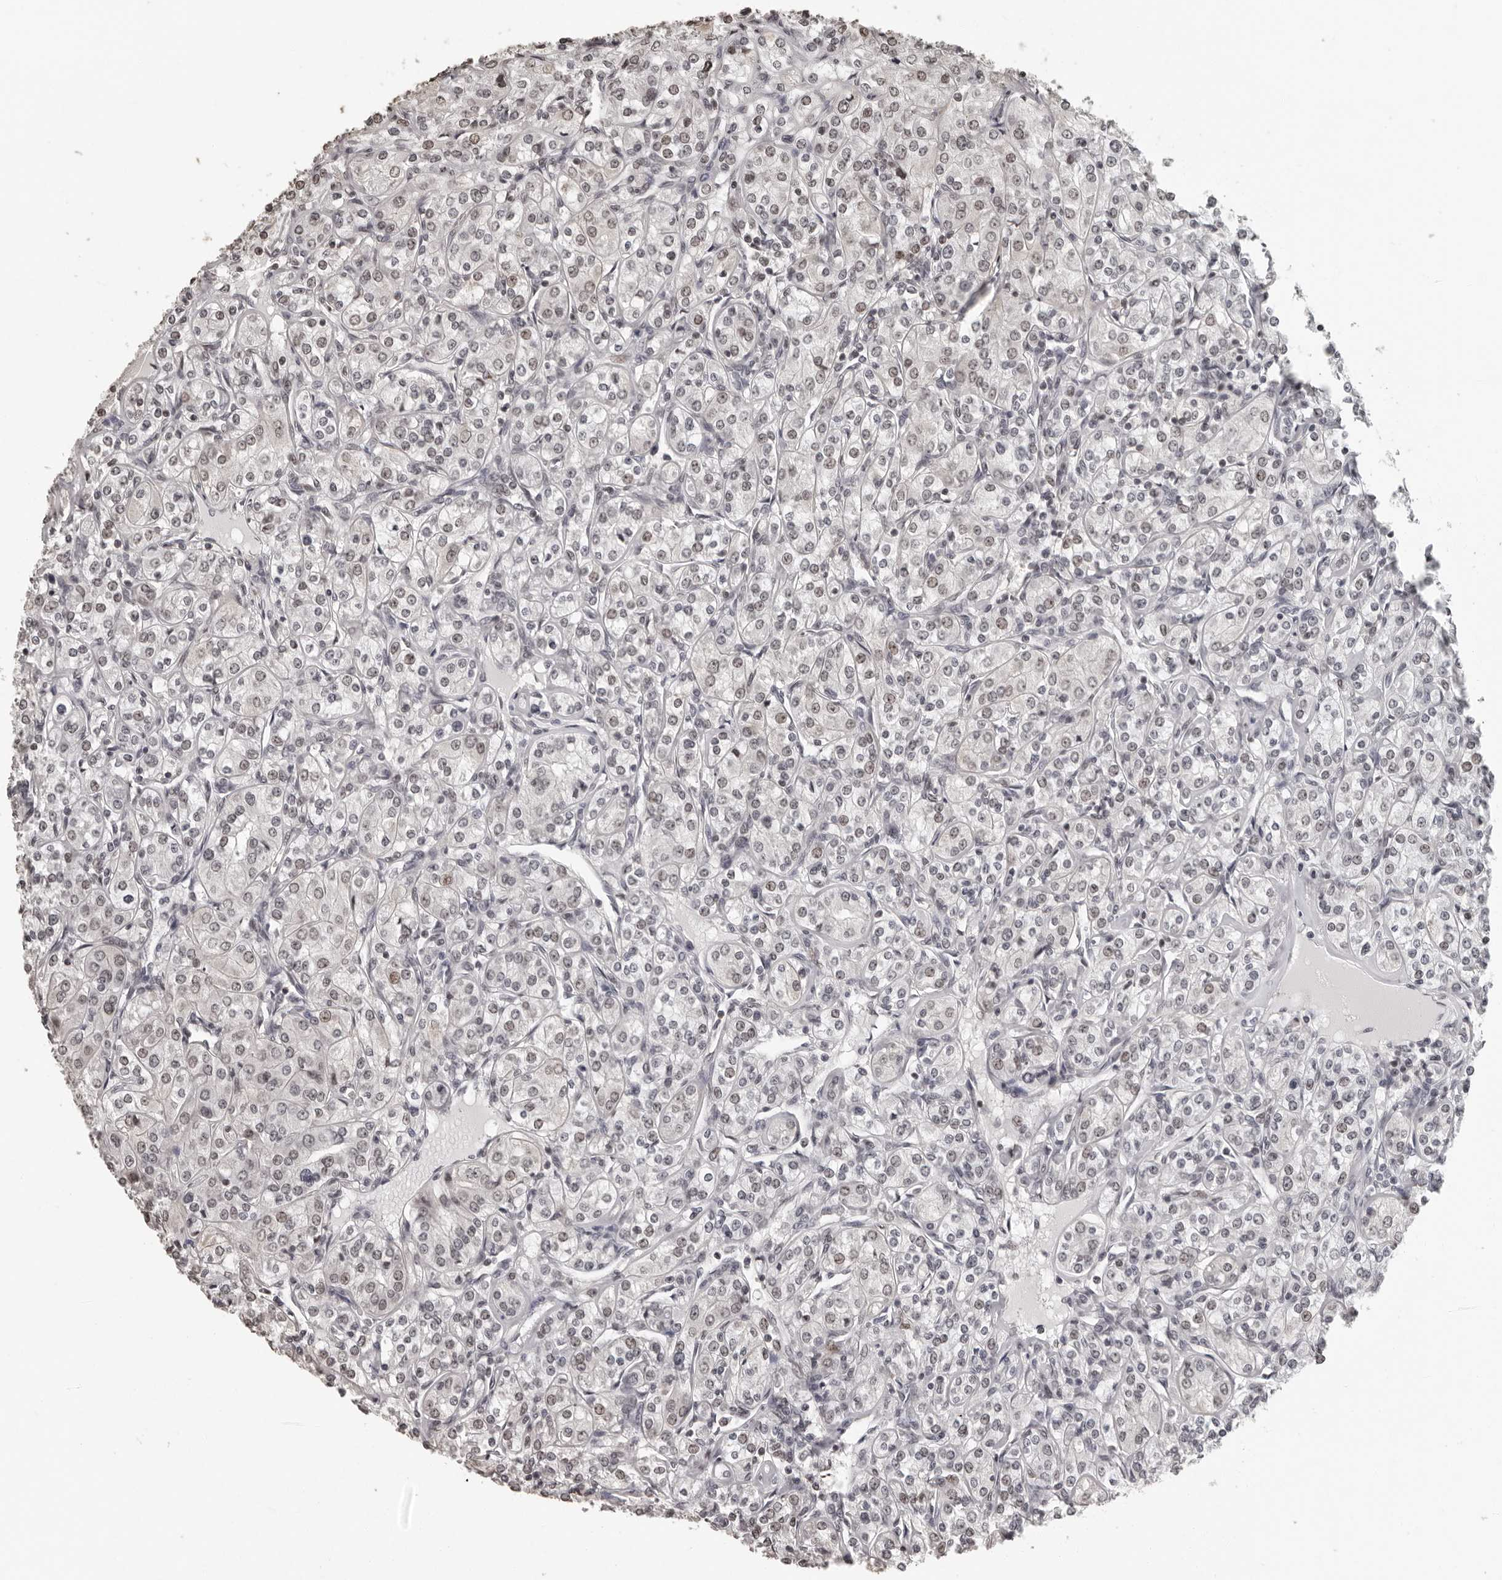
{"staining": {"intensity": "weak", "quantity": "<25%", "location": "nuclear"}, "tissue": "renal cancer", "cell_type": "Tumor cells", "image_type": "cancer", "snomed": [{"axis": "morphology", "description": "Adenocarcinoma, NOS"}, {"axis": "topography", "description": "Kidney"}], "caption": "Immunohistochemistry of renal cancer (adenocarcinoma) reveals no expression in tumor cells.", "gene": "ORC1", "patient": {"sex": "male", "age": 77}}